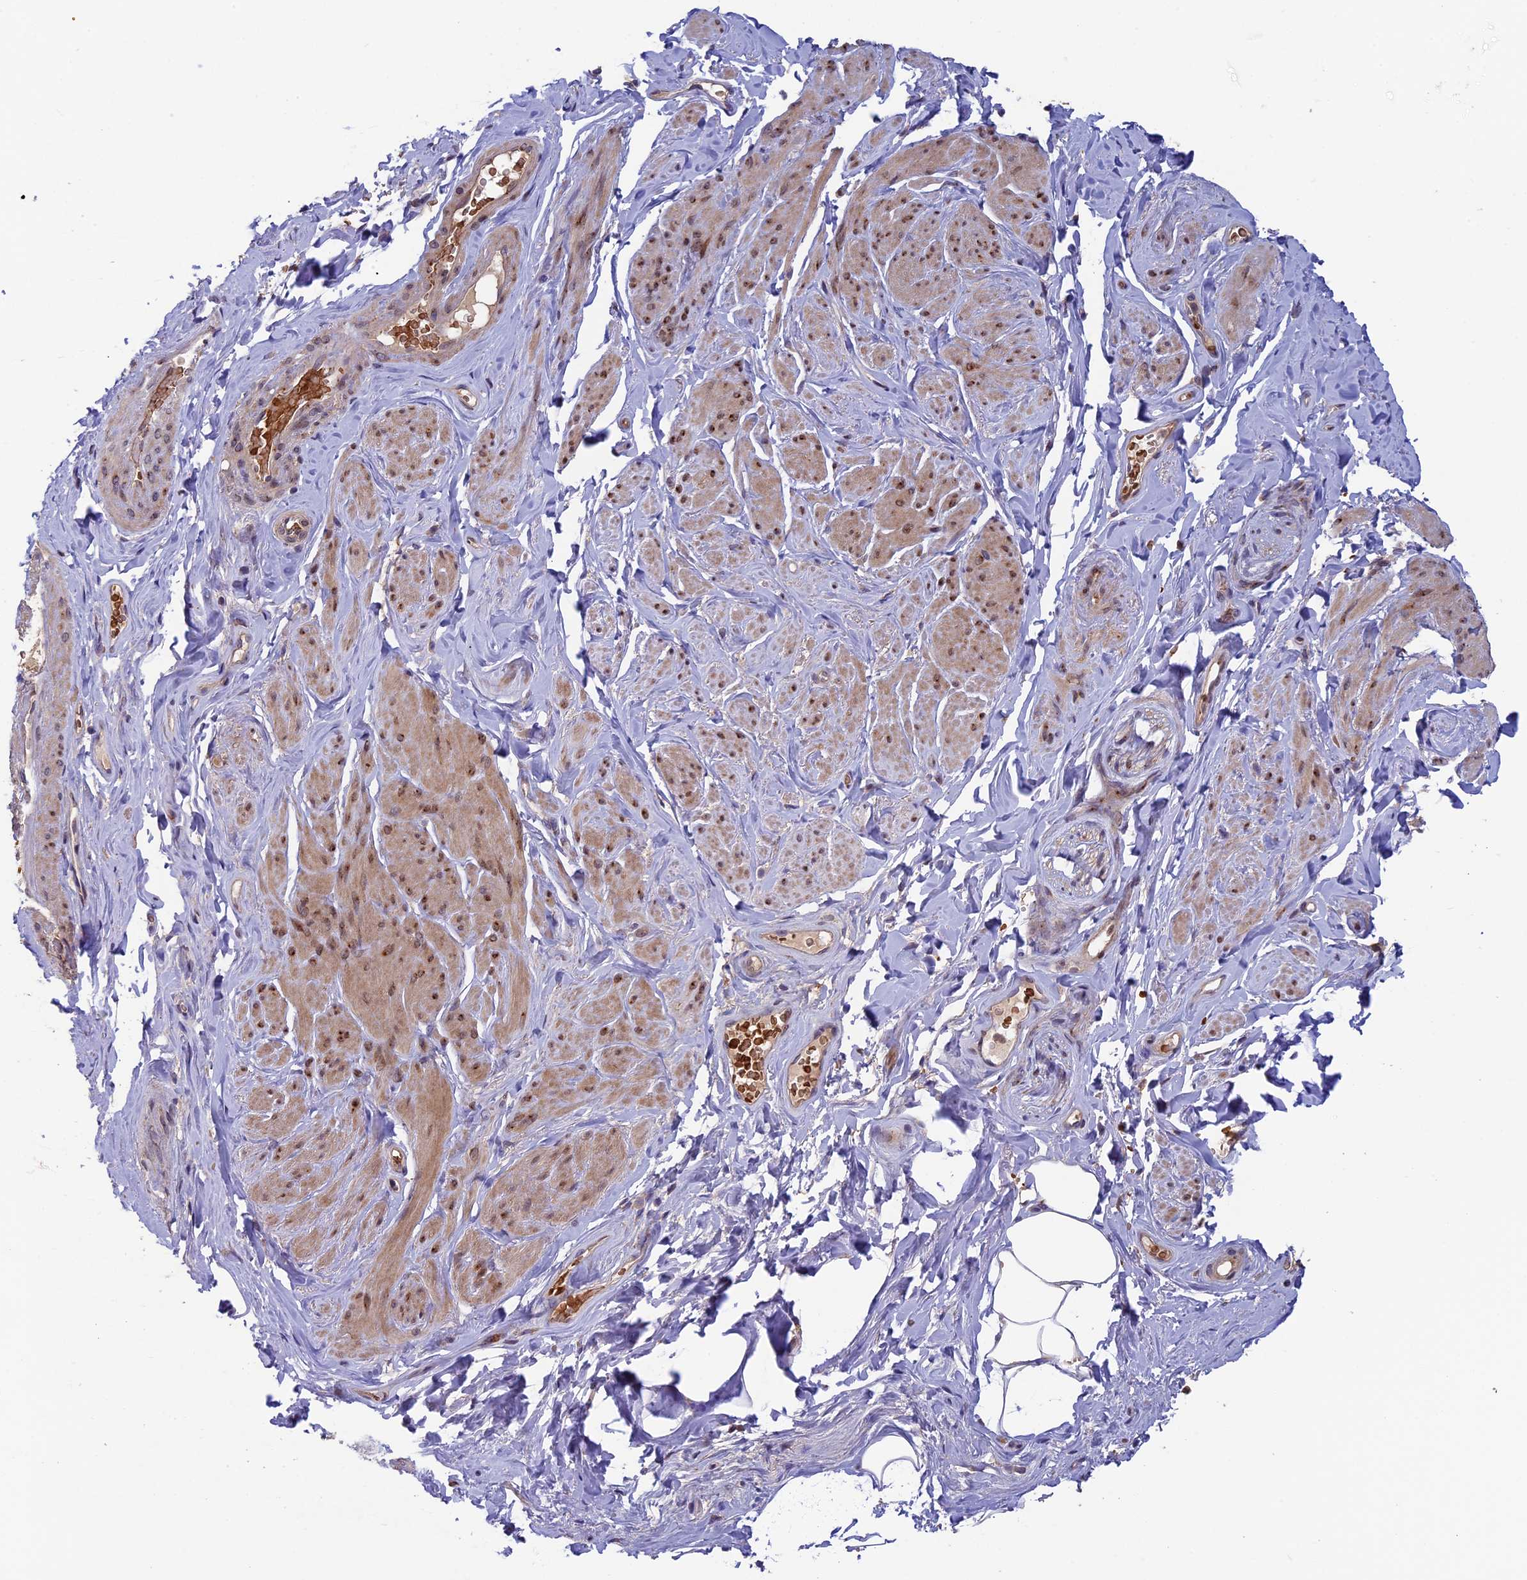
{"staining": {"intensity": "moderate", "quantity": "25%-75%", "location": "cytoplasmic/membranous,nuclear"}, "tissue": "smooth muscle", "cell_type": "Smooth muscle cells", "image_type": "normal", "snomed": [{"axis": "morphology", "description": "Normal tissue, NOS"}, {"axis": "topography", "description": "Smooth muscle"}, {"axis": "topography", "description": "Peripheral nerve tissue"}], "caption": "The micrograph shows staining of unremarkable smooth muscle, revealing moderate cytoplasmic/membranous,nuclear protein staining (brown color) within smooth muscle cells.", "gene": "CCDC9B", "patient": {"sex": "male", "age": 69}}